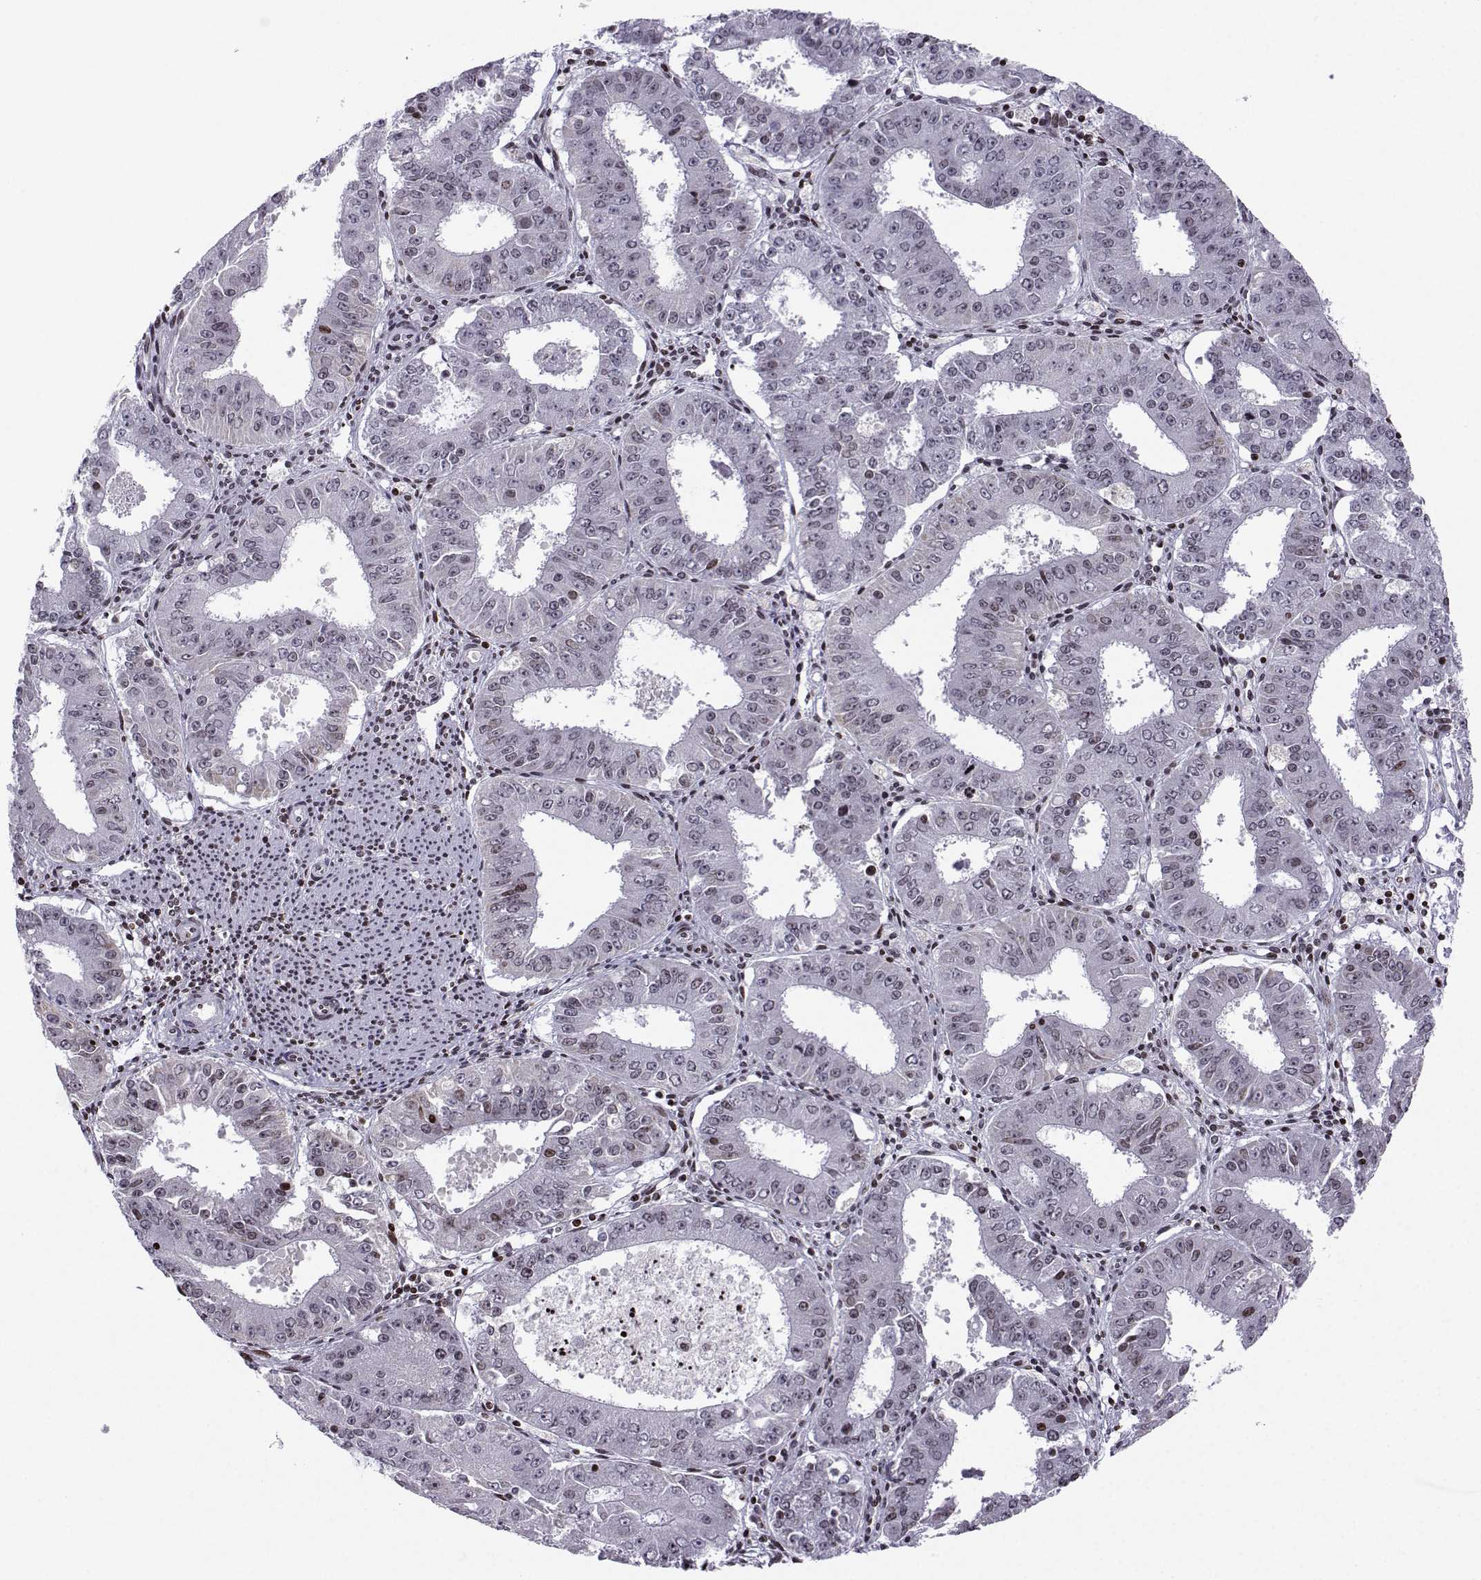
{"staining": {"intensity": "moderate", "quantity": "<25%", "location": "nuclear"}, "tissue": "ovarian cancer", "cell_type": "Tumor cells", "image_type": "cancer", "snomed": [{"axis": "morphology", "description": "Carcinoma, endometroid"}, {"axis": "topography", "description": "Ovary"}], "caption": "Protein expression analysis of human ovarian cancer (endometroid carcinoma) reveals moderate nuclear expression in approximately <25% of tumor cells.", "gene": "ZNF19", "patient": {"sex": "female", "age": 42}}